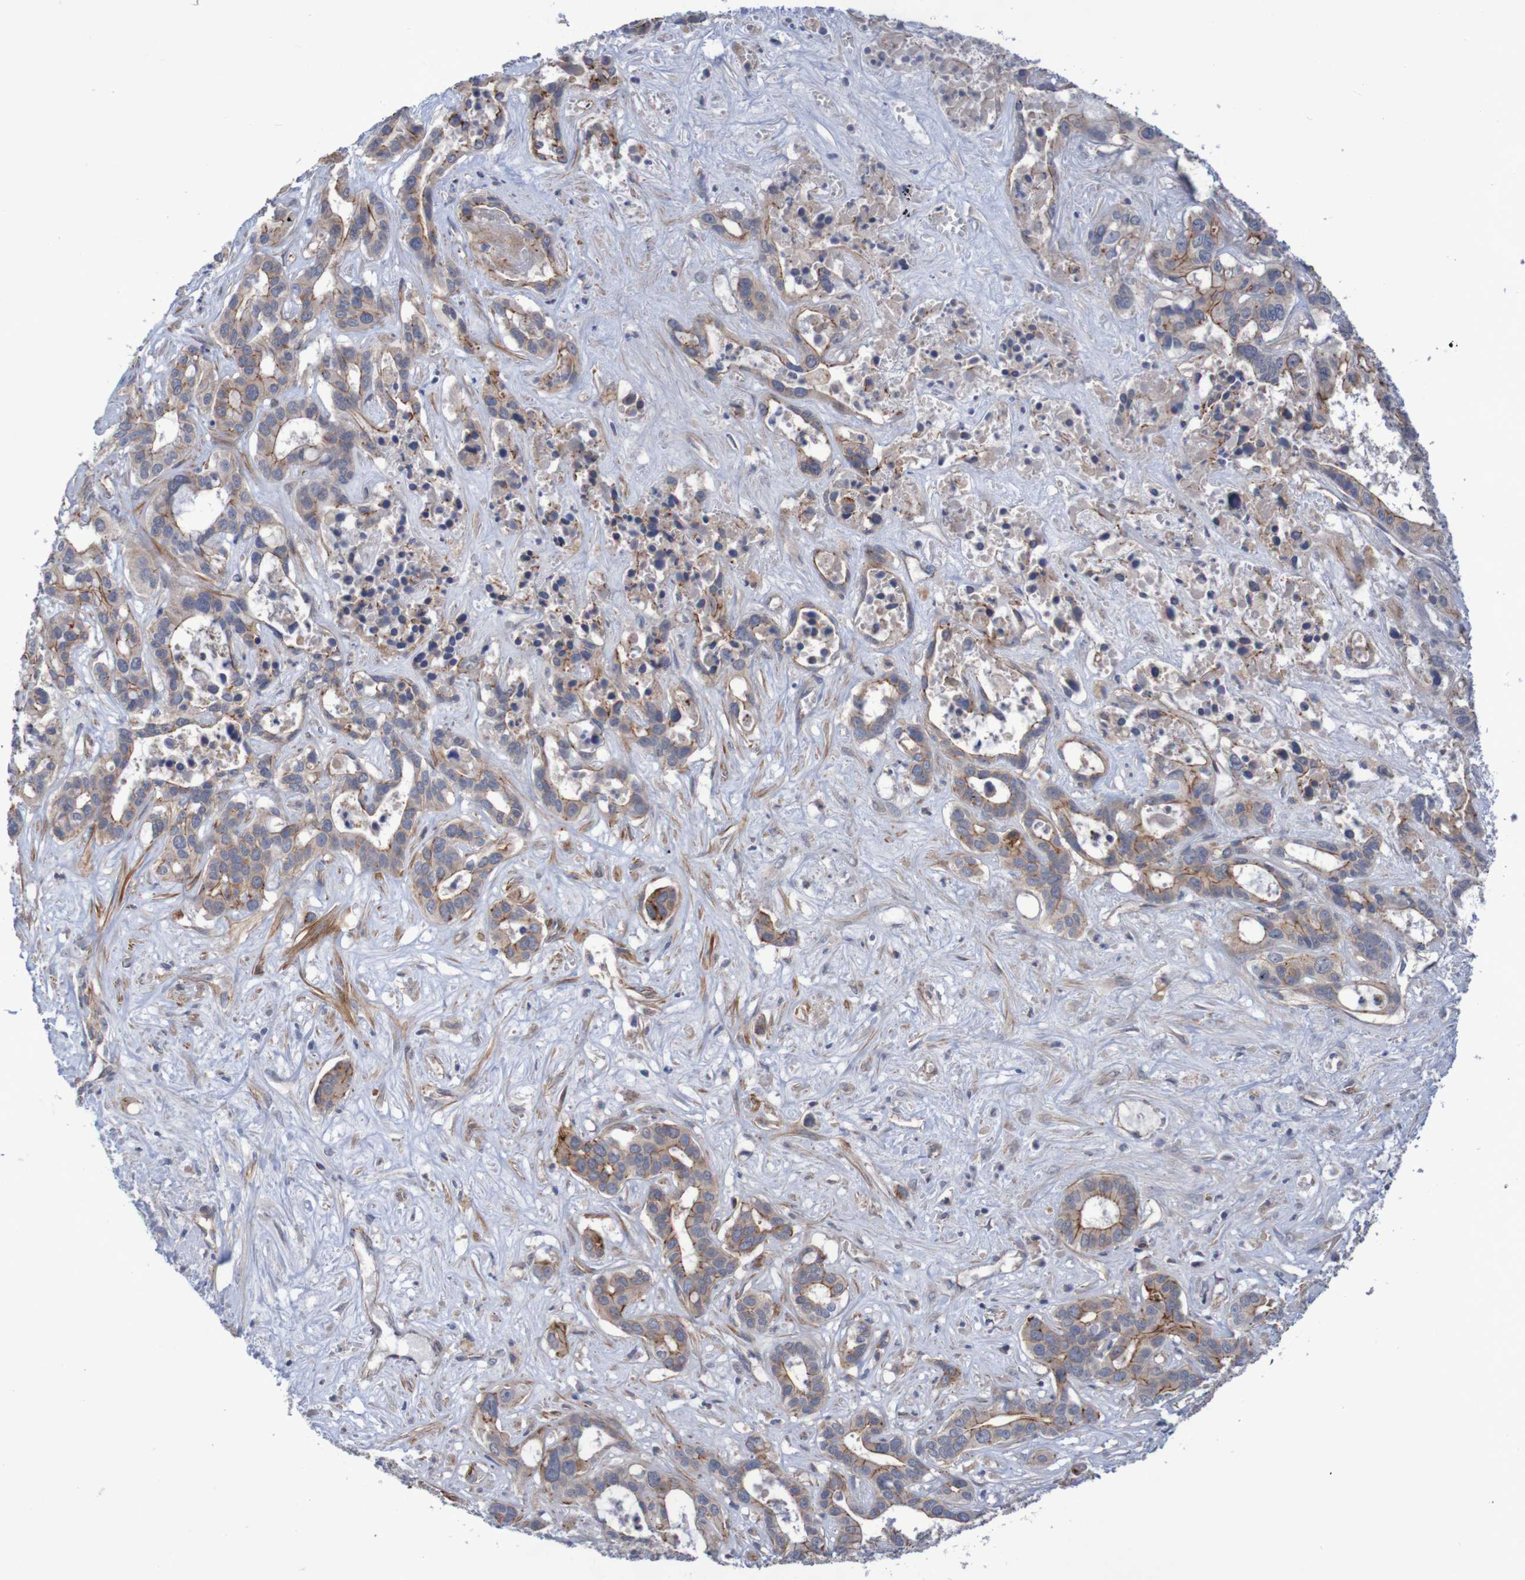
{"staining": {"intensity": "moderate", "quantity": "25%-75%", "location": "cytoplasmic/membranous"}, "tissue": "liver cancer", "cell_type": "Tumor cells", "image_type": "cancer", "snomed": [{"axis": "morphology", "description": "Cholangiocarcinoma"}, {"axis": "topography", "description": "Liver"}], "caption": "A histopathology image of human liver cholangiocarcinoma stained for a protein demonstrates moderate cytoplasmic/membranous brown staining in tumor cells.", "gene": "NECTIN2", "patient": {"sex": "female", "age": 65}}